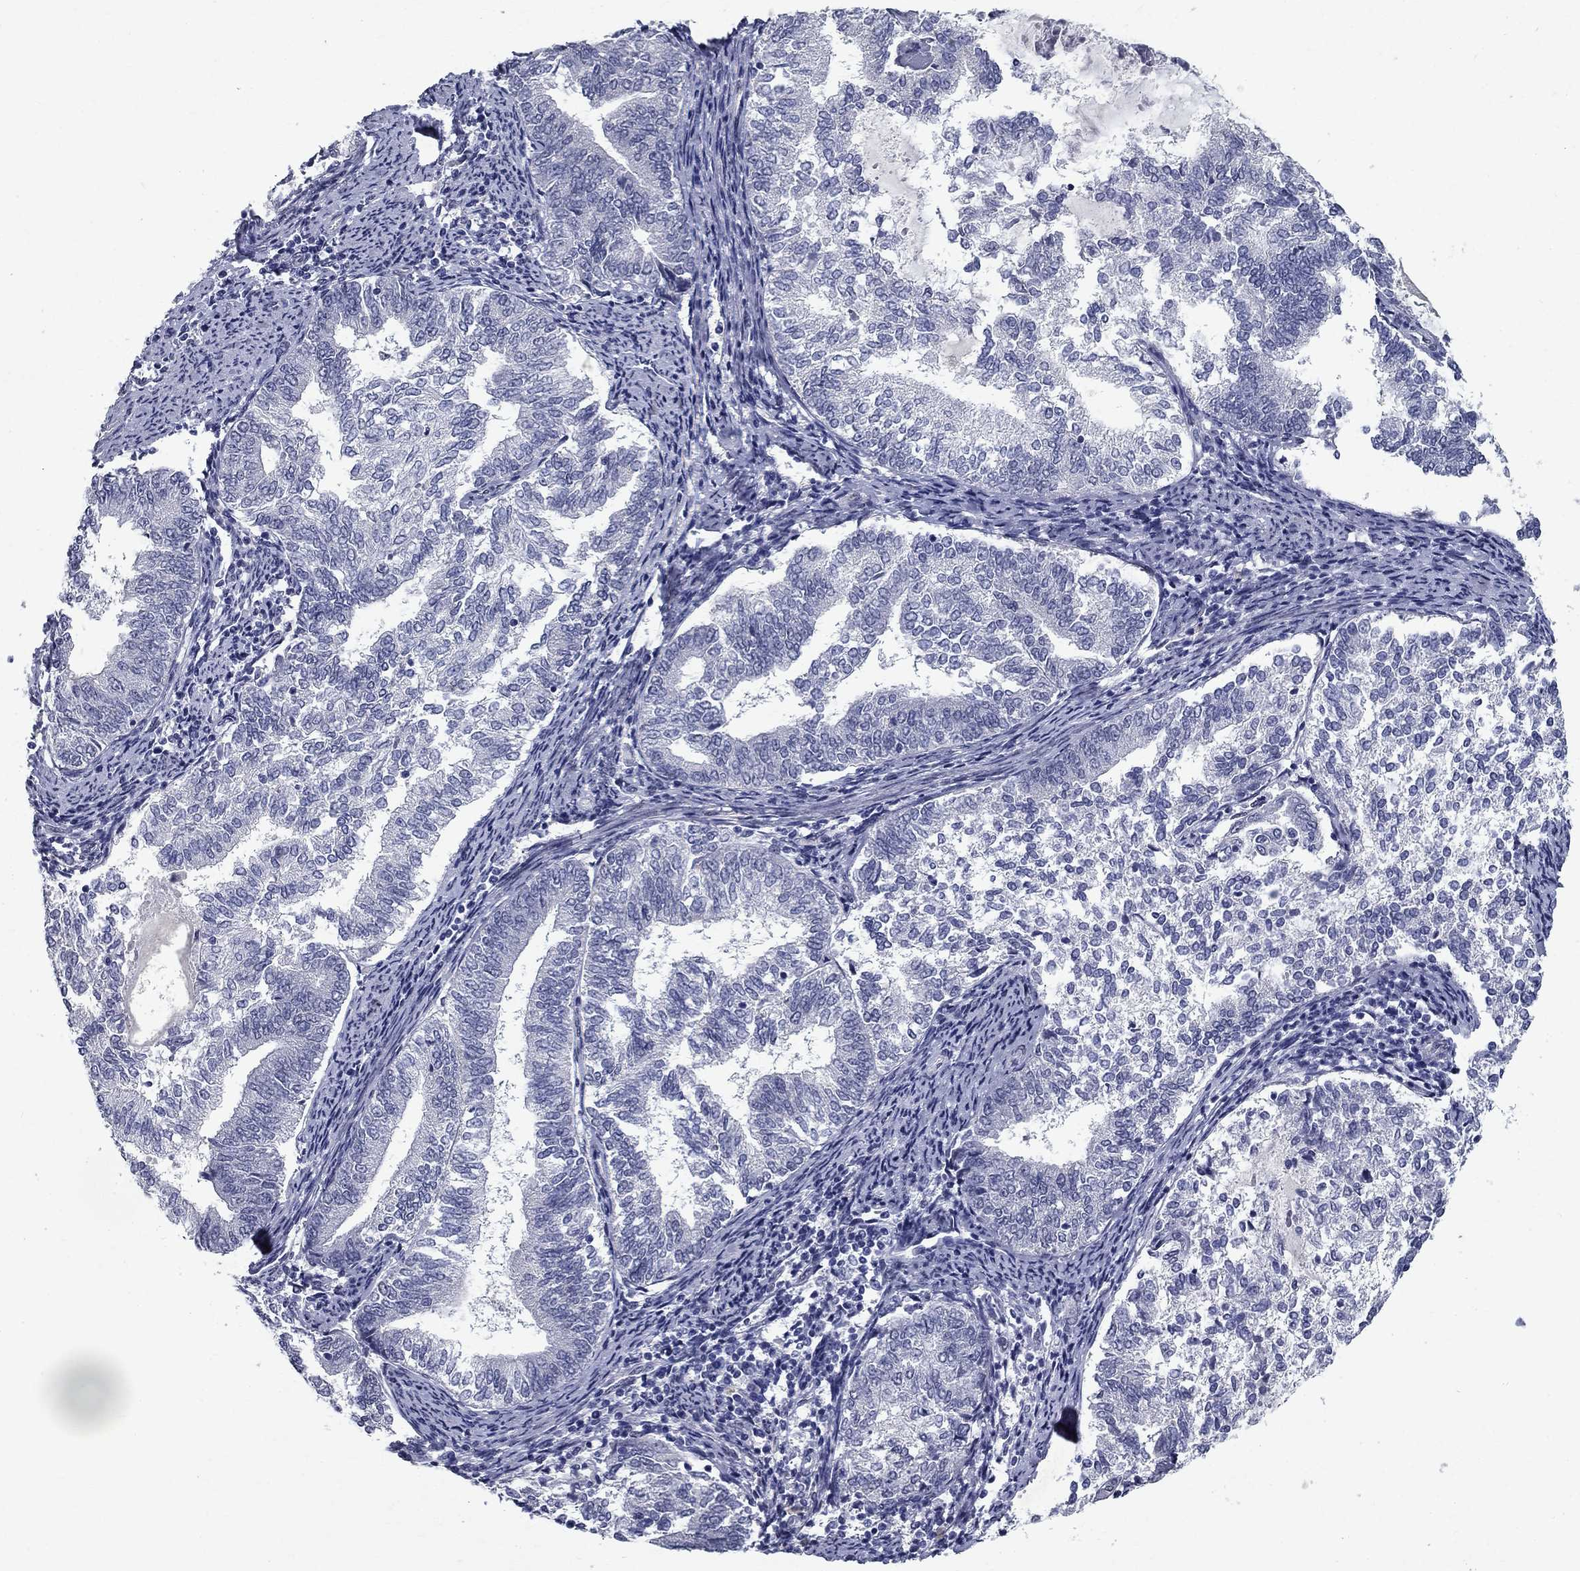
{"staining": {"intensity": "negative", "quantity": "none", "location": "none"}, "tissue": "endometrial cancer", "cell_type": "Tumor cells", "image_type": "cancer", "snomed": [{"axis": "morphology", "description": "Adenocarcinoma, NOS"}, {"axis": "topography", "description": "Endometrium"}], "caption": "High power microscopy photomicrograph of an immunohistochemistry histopathology image of endometrial adenocarcinoma, revealing no significant expression in tumor cells. Nuclei are stained in blue.", "gene": "RBFOX1", "patient": {"sex": "female", "age": 65}}